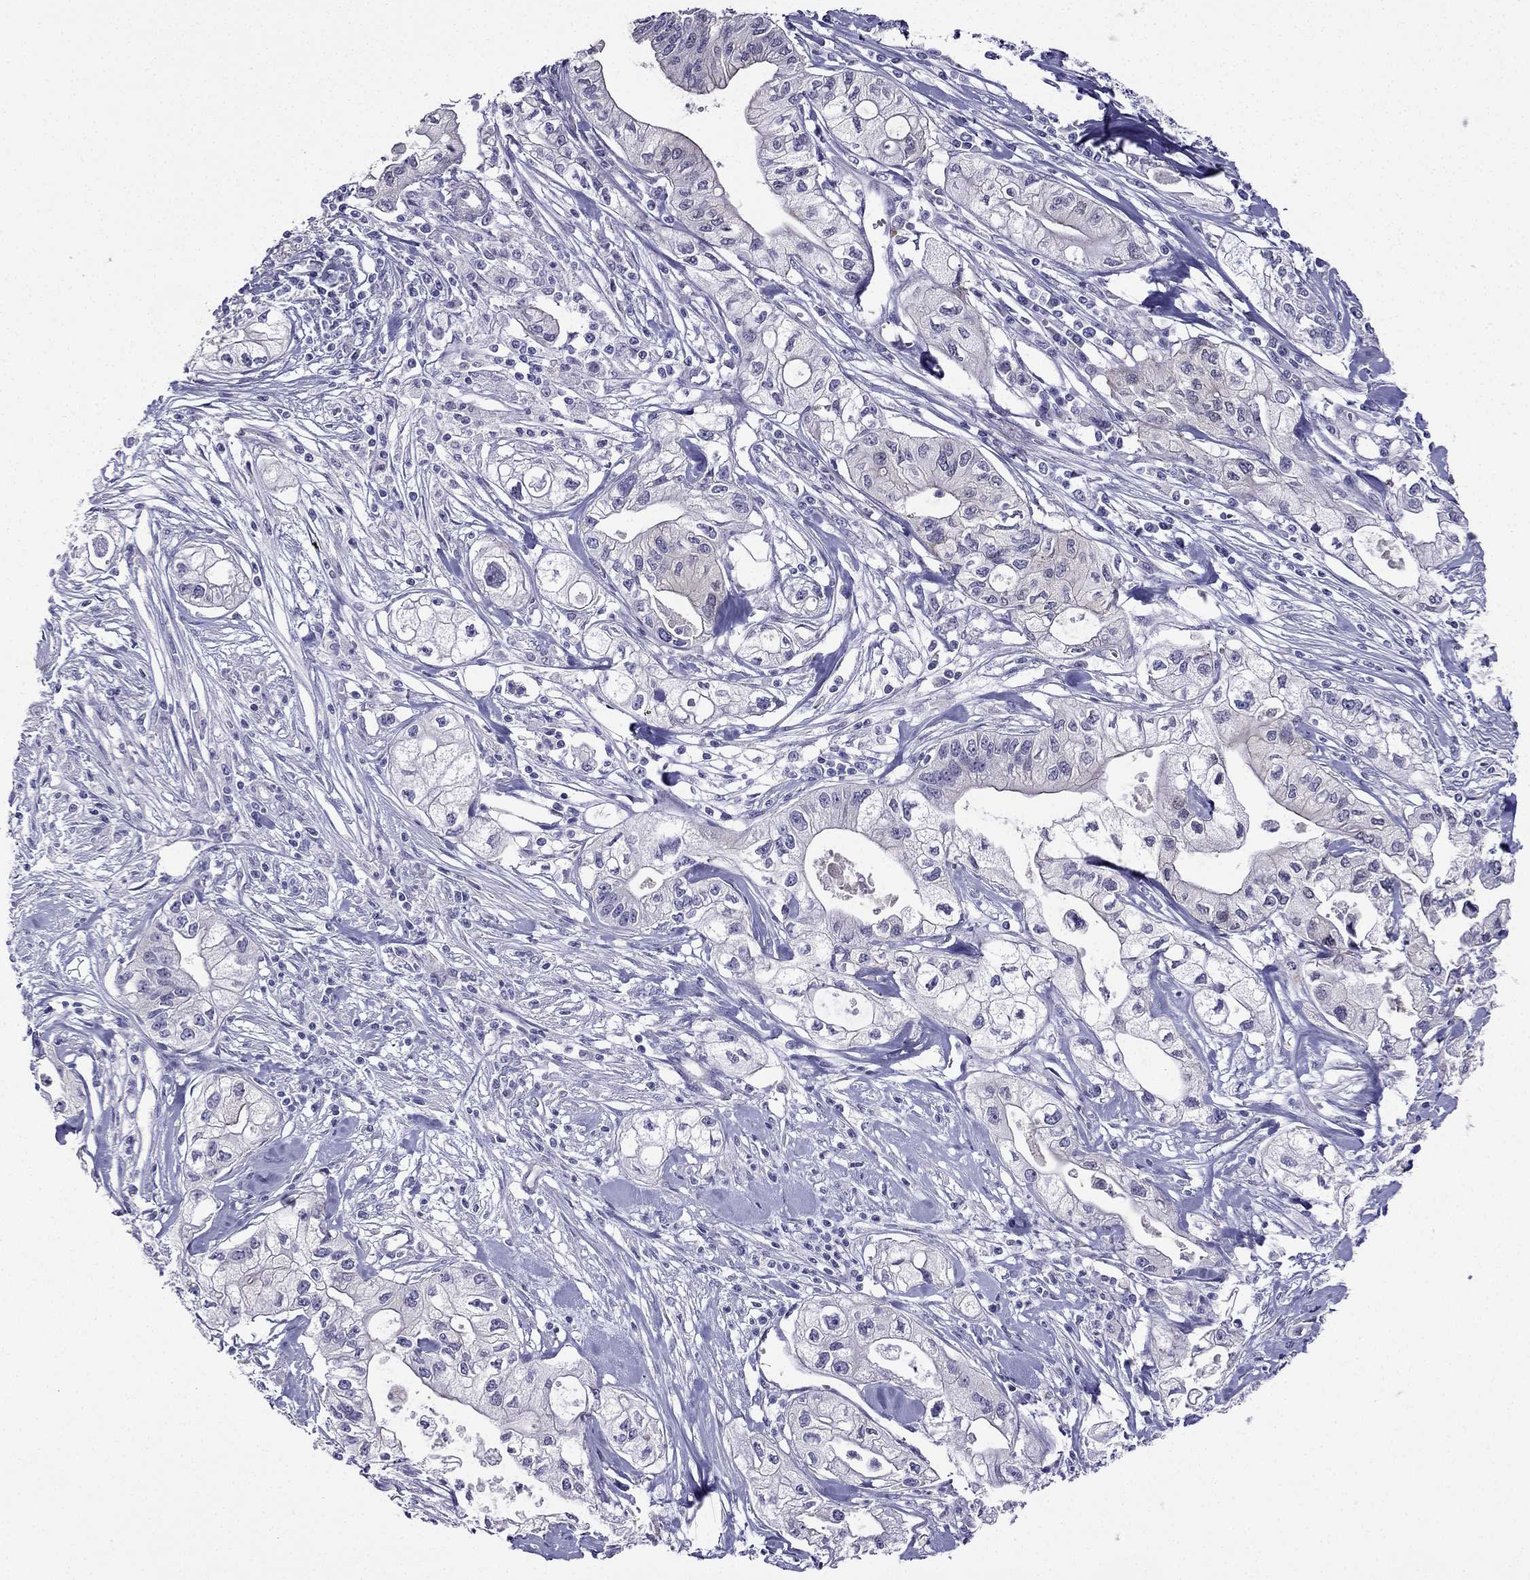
{"staining": {"intensity": "negative", "quantity": "none", "location": "none"}, "tissue": "pancreatic cancer", "cell_type": "Tumor cells", "image_type": "cancer", "snomed": [{"axis": "morphology", "description": "Adenocarcinoma, NOS"}, {"axis": "topography", "description": "Pancreas"}], "caption": "Human pancreatic adenocarcinoma stained for a protein using IHC shows no expression in tumor cells.", "gene": "KCNJ10", "patient": {"sex": "male", "age": 70}}